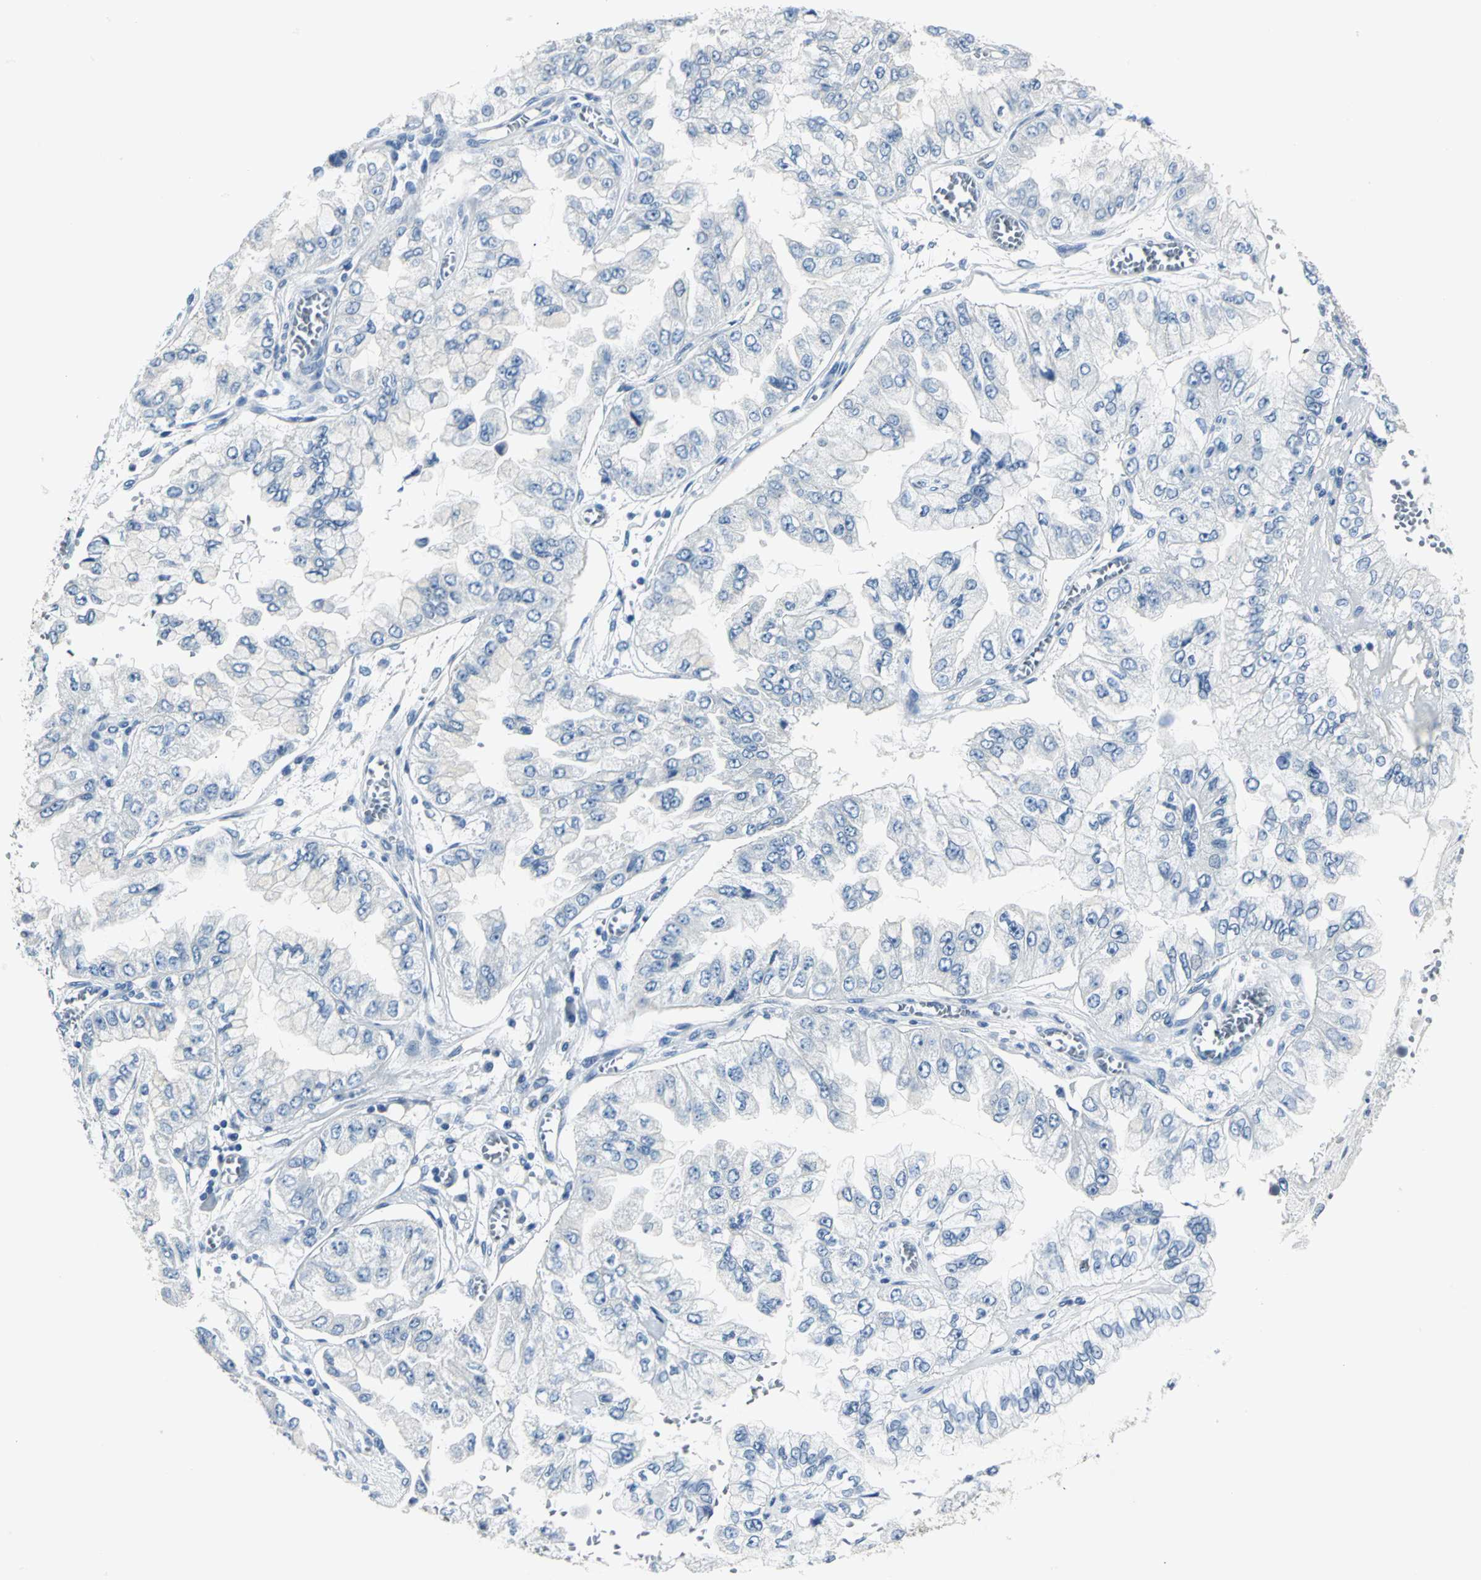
{"staining": {"intensity": "negative", "quantity": "none", "location": "none"}, "tissue": "liver cancer", "cell_type": "Tumor cells", "image_type": "cancer", "snomed": [{"axis": "morphology", "description": "Cholangiocarcinoma"}, {"axis": "topography", "description": "Liver"}], "caption": "The IHC histopathology image has no significant staining in tumor cells of liver cancer (cholangiocarcinoma) tissue.", "gene": "RIPOR1", "patient": {"sex": "female", "age": 79}}